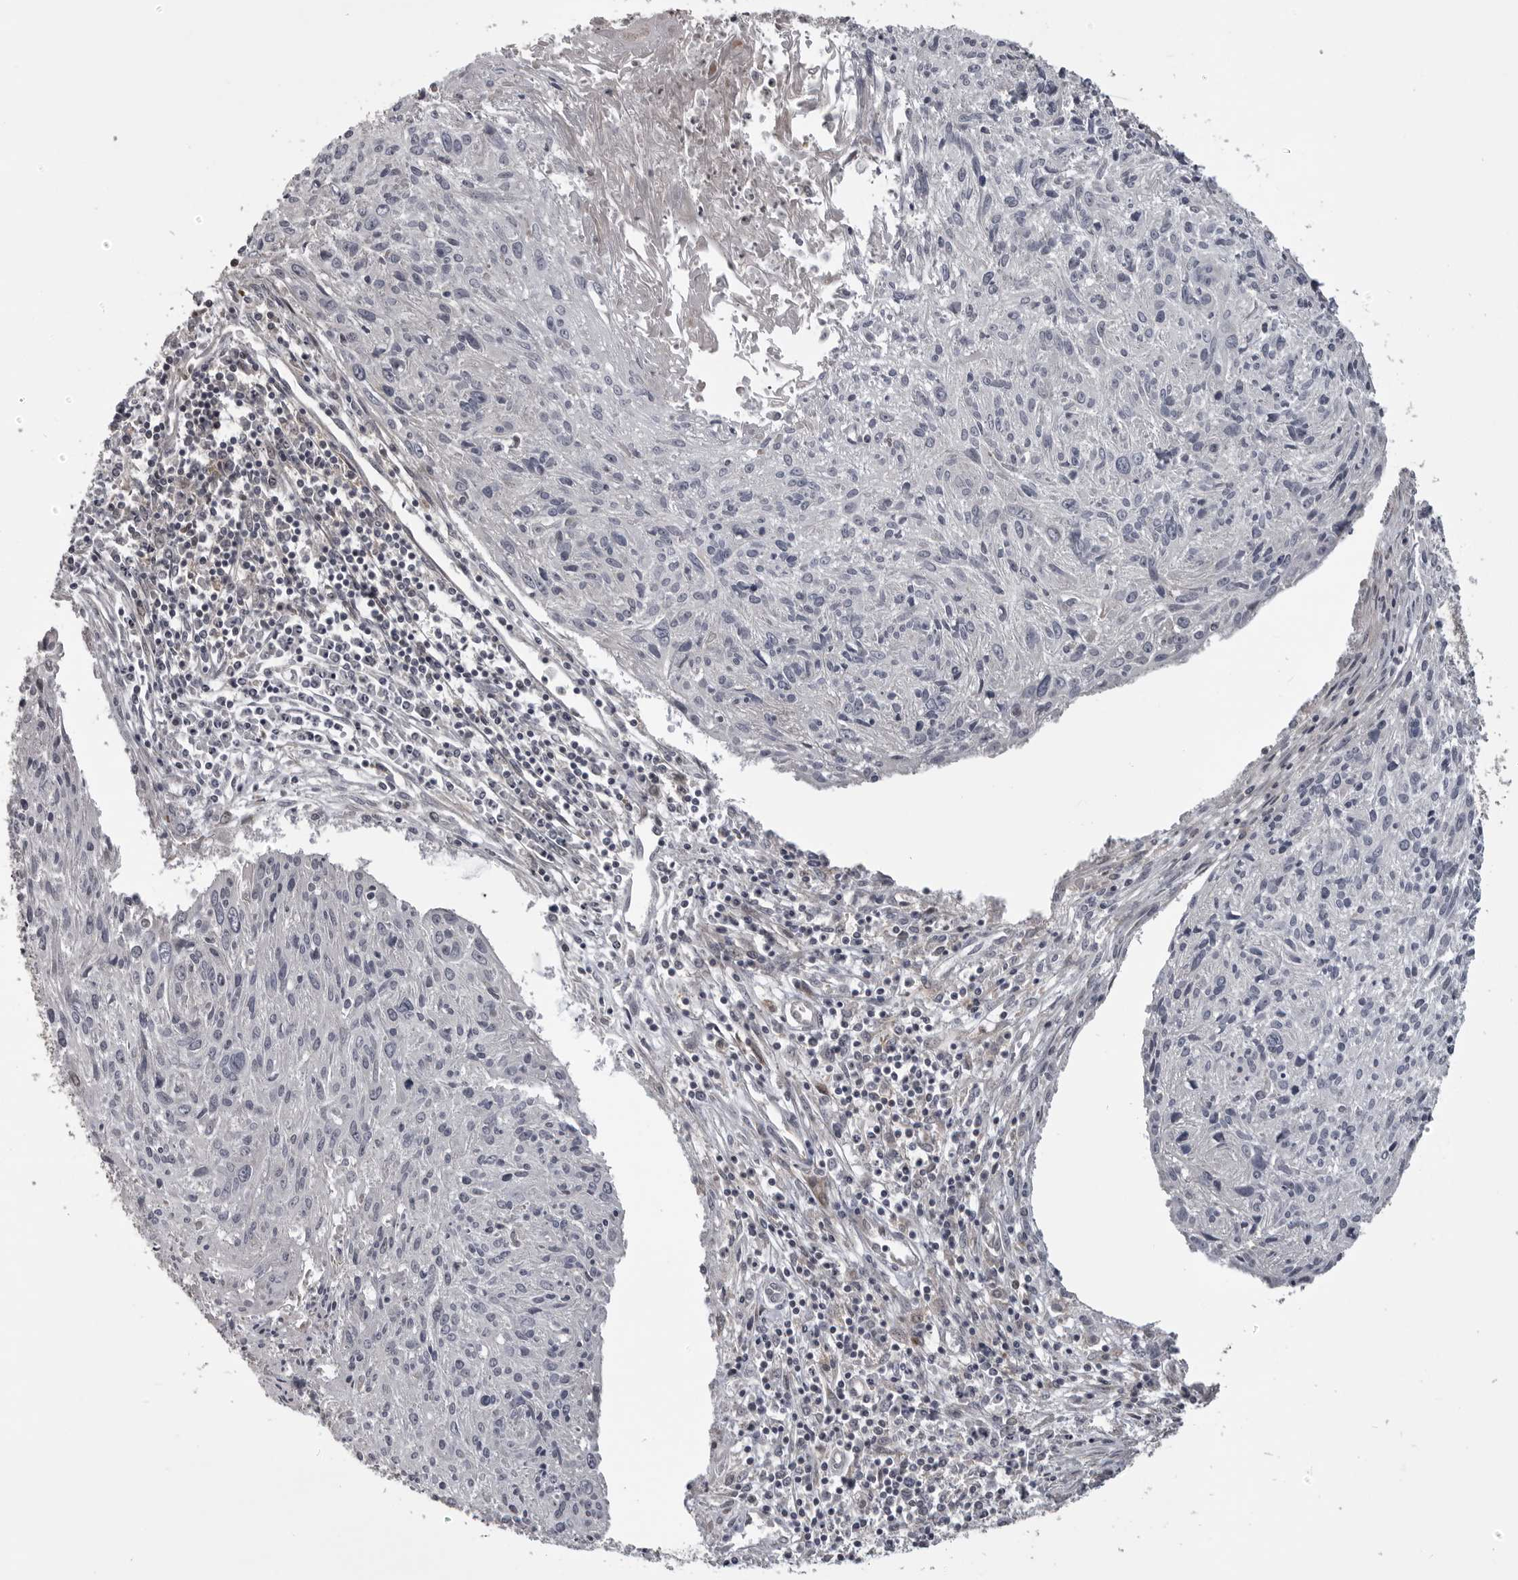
{"staining": {"intensity": "negative", "quantity": "none", "location": "none"}, "tissue": "cervical cancer", "cell_type": "Tumor cells", "image_type": "cancer", "snomed": [{"axis": "morphology", "description": "Squamous cell carcinoma, NOS"}, {"axis": "topography", "description": "Cervix"}], "caption": "An immunohistochemistry (IHC) histopathology image of cervical squamous cell carcinoma is shown. There is no staining in tumor cells of cervical squamous cell carcinoma.", "gene": "ZNRF1", "patient": {"sex": "female", "age": 51}}